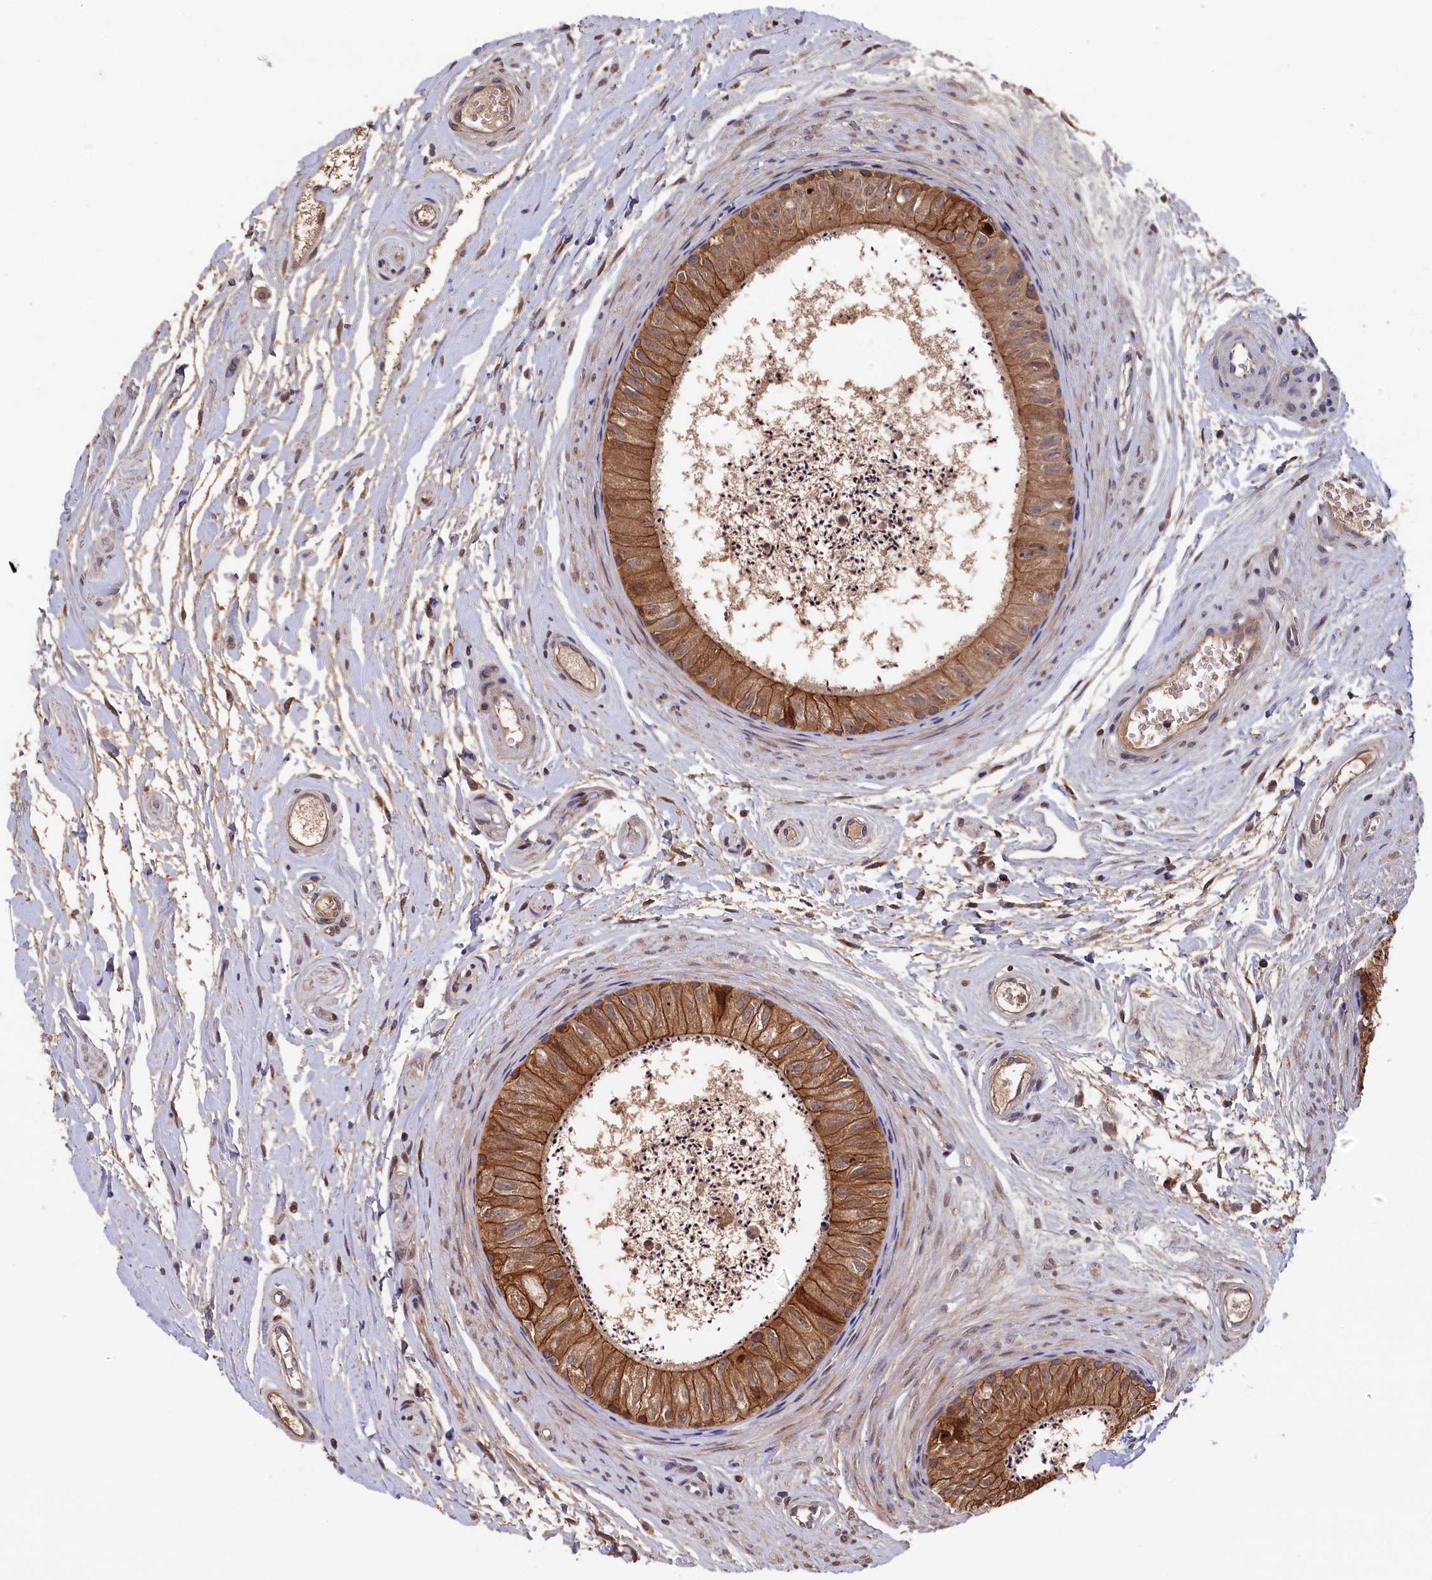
{"staining": {"intensity": "moderate", "quantity": ">75%", "location": "cytoplasmic/membranous"}, "tissue": "epididymis", "cell_type": "Glandular cells", "image_type": "normal", "snomed": [{"axis": "morphology", "description": "Normal tissue, NOS"}, {"axis": "topography", "description": "Epididymis"}], "caption": "IHC of benign epididymis reveals medium levels of moderate cytoplasmic/membranous expression in about >75% of glandular cells. The staining is performed using DAB (3,3'-diaminobenzidine) brown chromogen to label protein expression. The nuclei are counter-stained blue using hematoxylin.", "gene": "SLC12A4", "patient": {"sex": "male", "age": 56}}